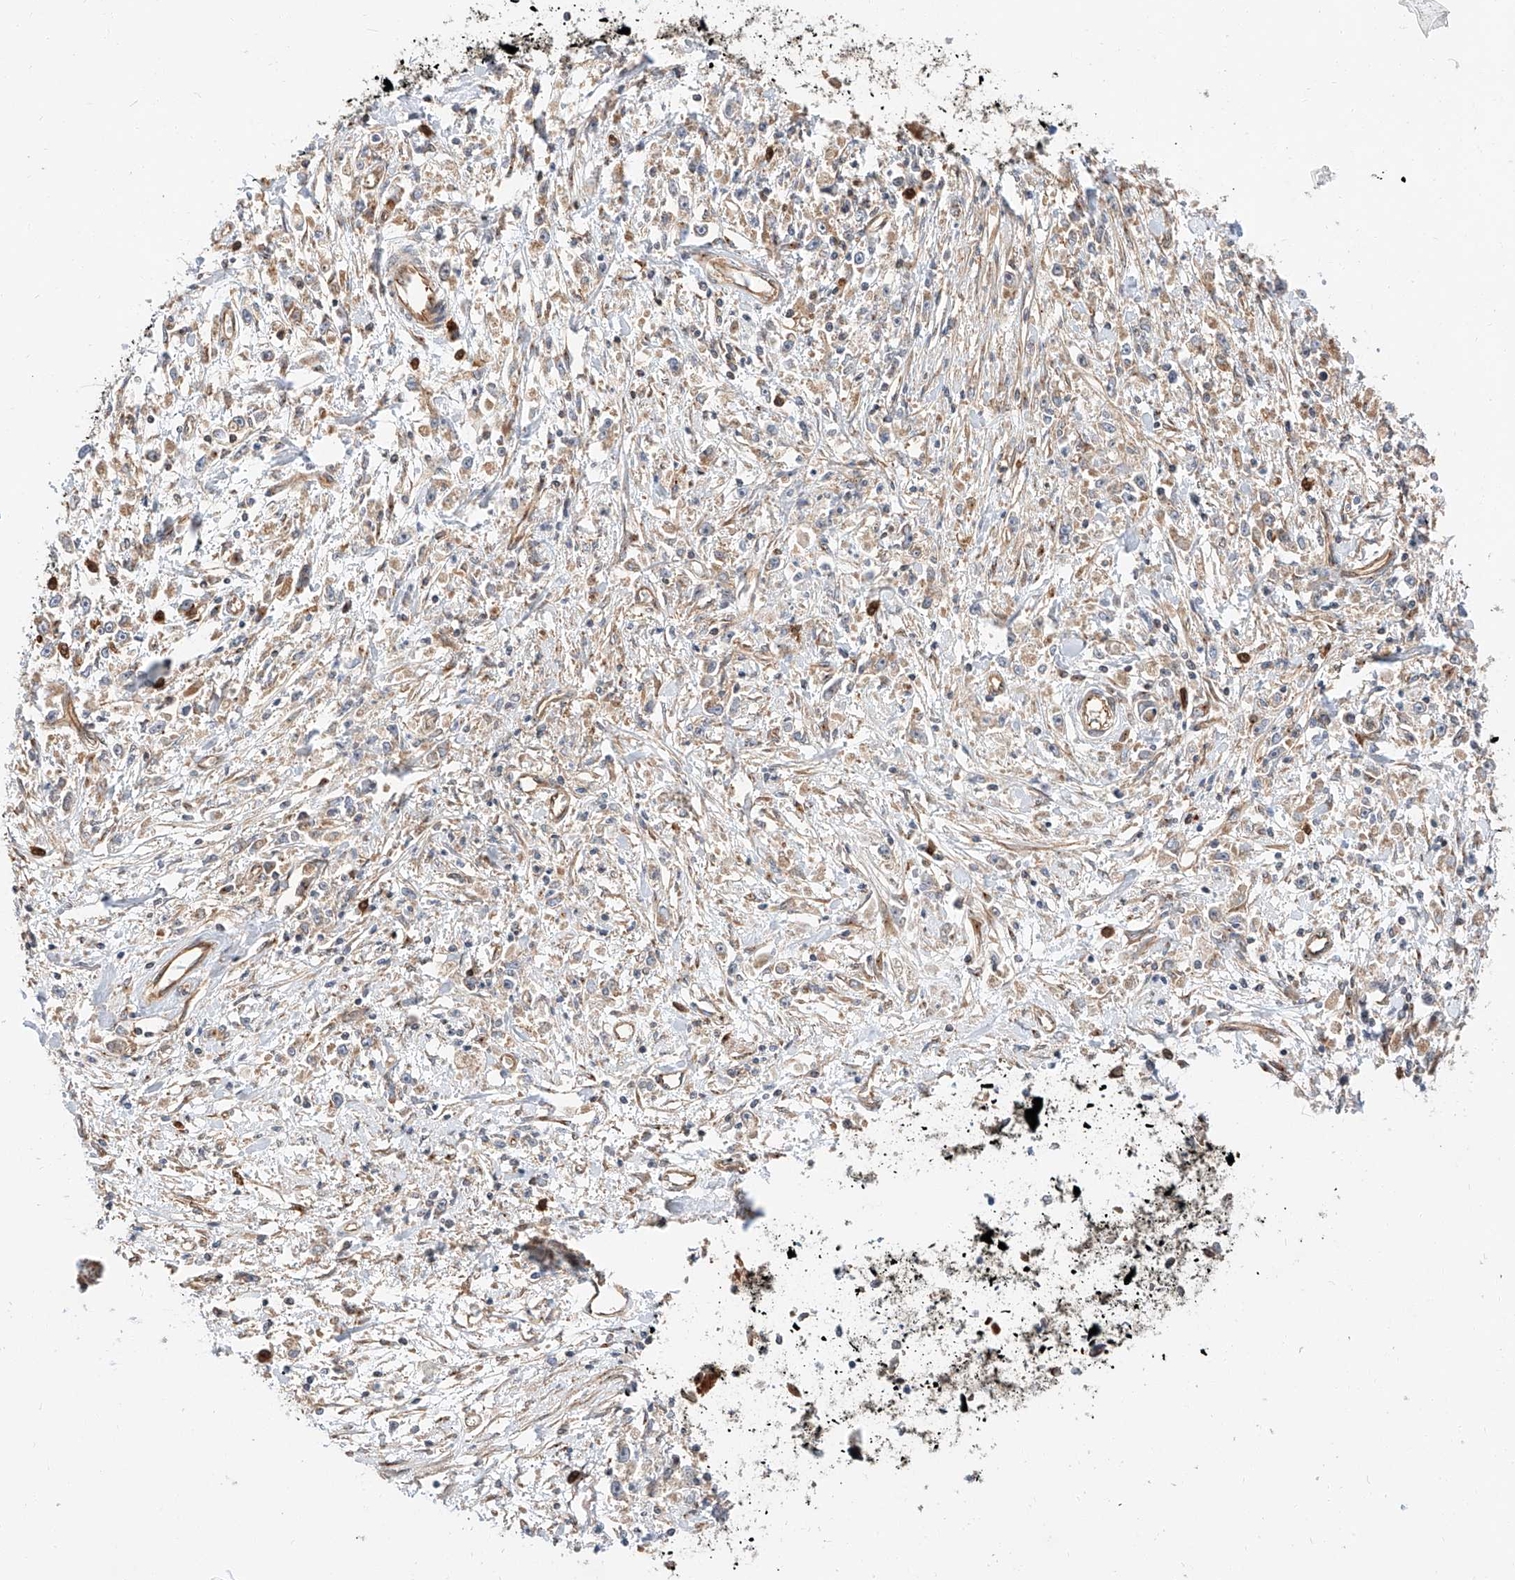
{"staining": {"intensity": "weak", "quantity": "<25%", "location": "cytoplasmic/membranous"}, "tissue": "stomach cancer", "cell_type": "Tumor cells", "image_type": "cancer", "snomed": [{"axis": "morphology", "description": "Adenocarcinoma, NOS"}, {"axis": "topography", "description": "Stomach"}], "caption": "DAB immunohistochemical staining of stomach adenocarcinoma shows no significant staining in tumor cells.", "gene": "ISCA2", "patient": {"sex": "female", "age": 59}}